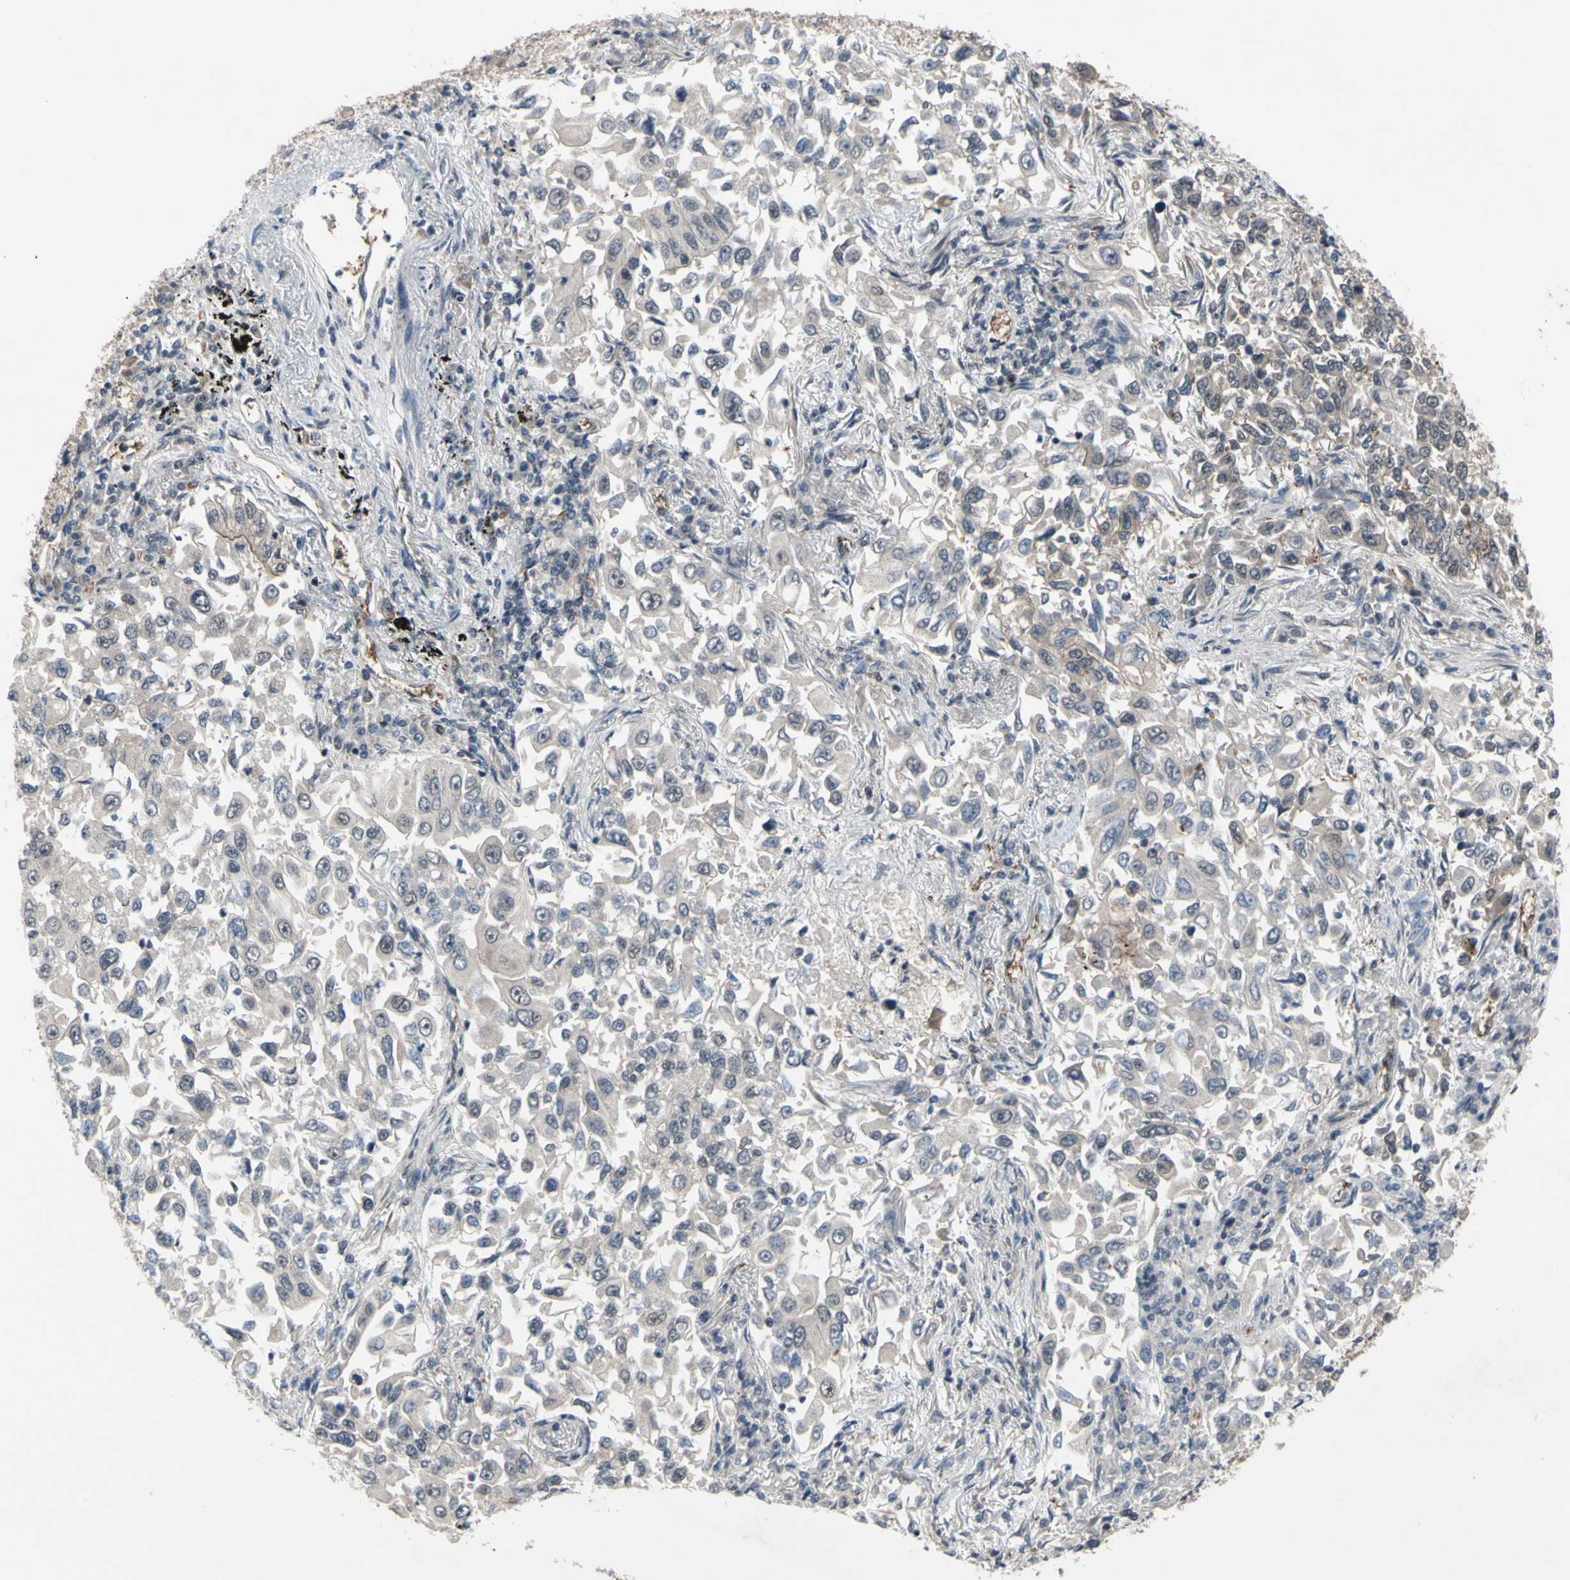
{"staining": {"intensity": "weak", "quantity": ">75%", "location": "cytoplasmic/membranous"}, "tissue": "lung cancer", "cell_type": "Tumor cells", "image_type": "cancer", "snomed": [{"axis": "morphology", "description": "Adenocarcinoma, NOS"}, {"axis": "topography", "description": "Lung"}], "caption": "Lung cancer (adenocarcinoma) stained with DAB (3,3'-diaminobenzidine) IHC demonstrates low levels of weak cytoplasmic/membranous staining in about >75% of tumor cells.", "gene": "TRDMT1", "patient": {"sex": "male", "age": 84}}